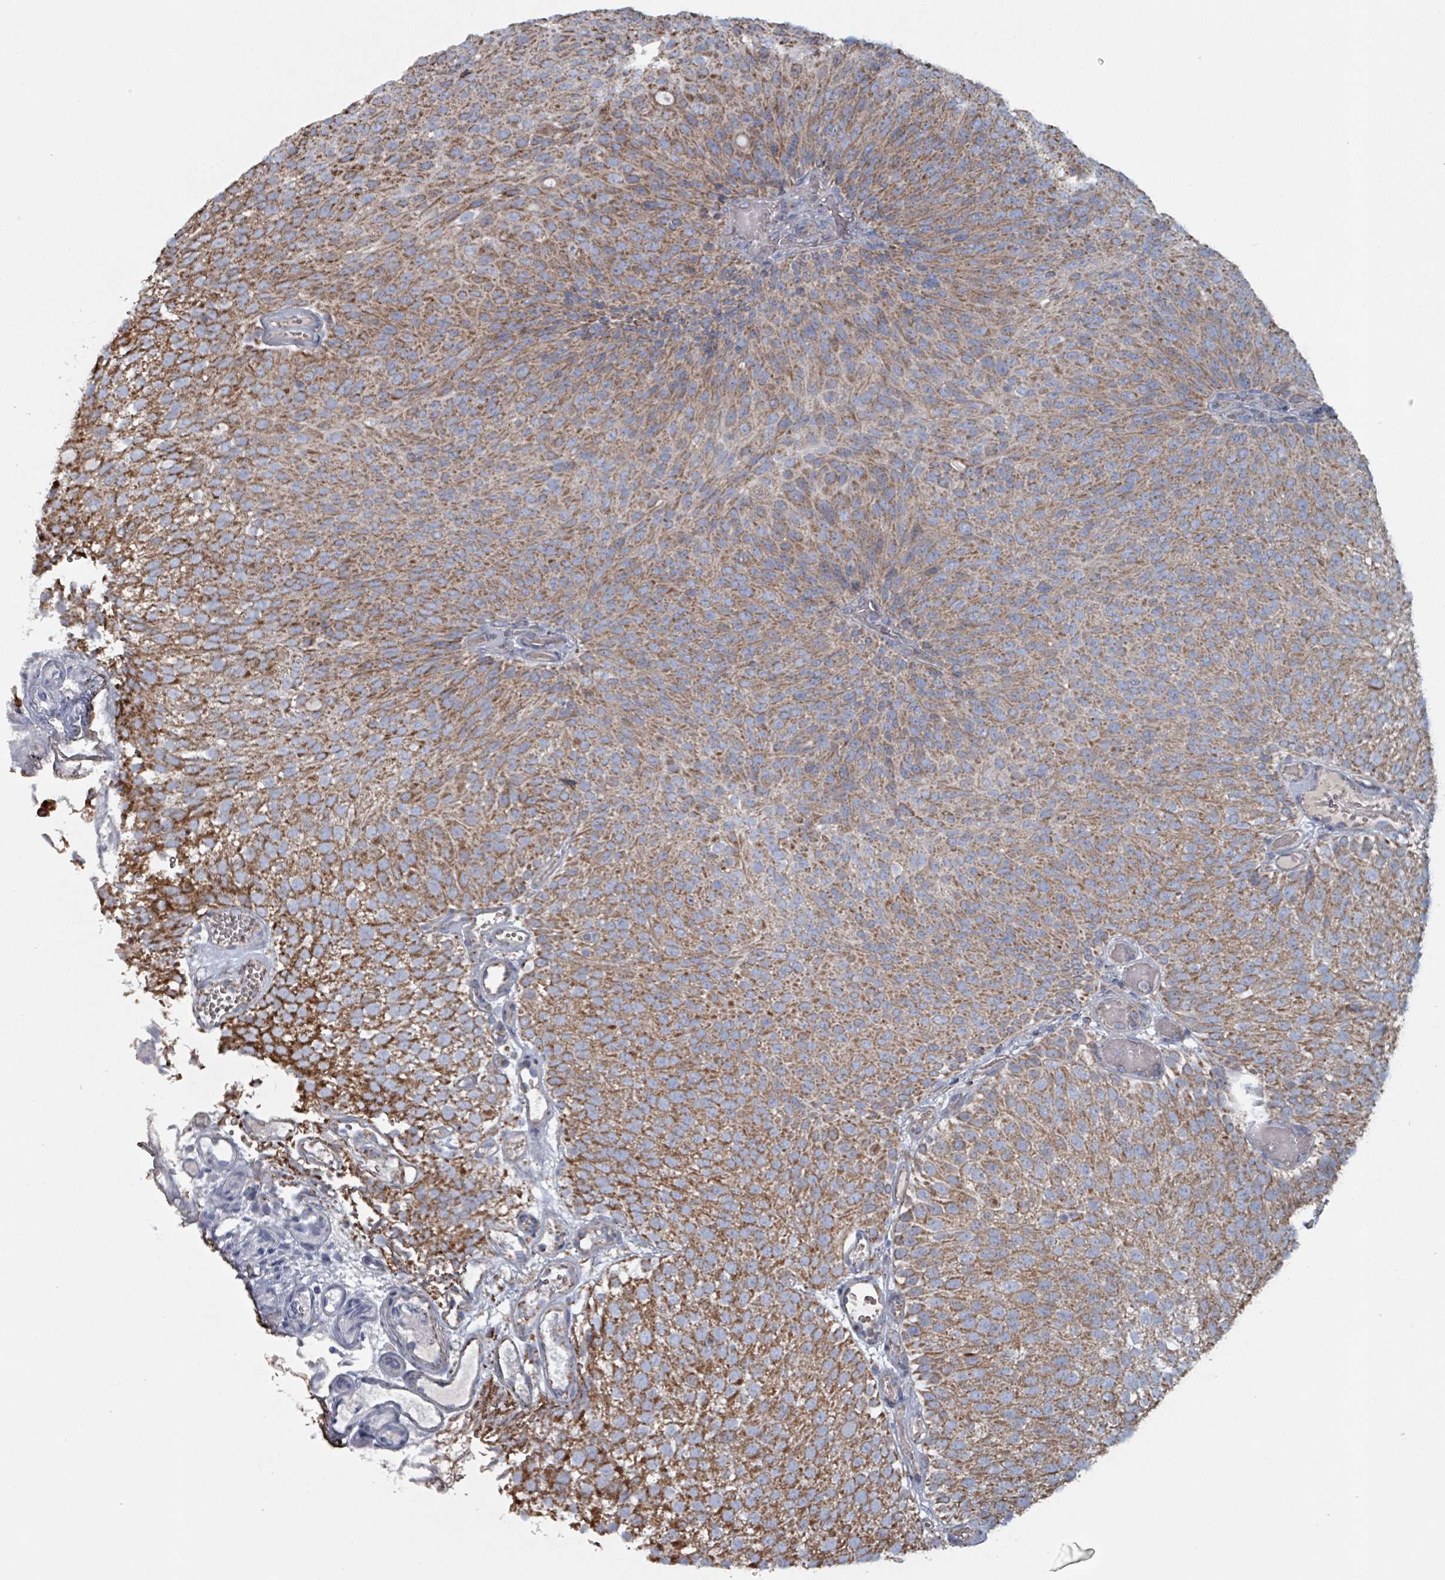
{"staining": {"intensity": "moderate", "quantity": ">75%", "location": "cytoplasmic/membranous"}, "tissue": "urothelial cancer", "cell_type": "Tumor cells", "image_type": "cancer", "snomed": [{"axis": "morphology", "description": "Urothelial carcinoma, Low grade"}, {"axis": "topography", "description": "Urinary bladder"}], "caption": "Human urothelial cancer stained for a protein (brown) exhibits moderate cytoplasmic/membranous positive expression in about >75% of tumor cells.", "gene": "ABHD18", "patient": {"sex": "male", "age": 78}}